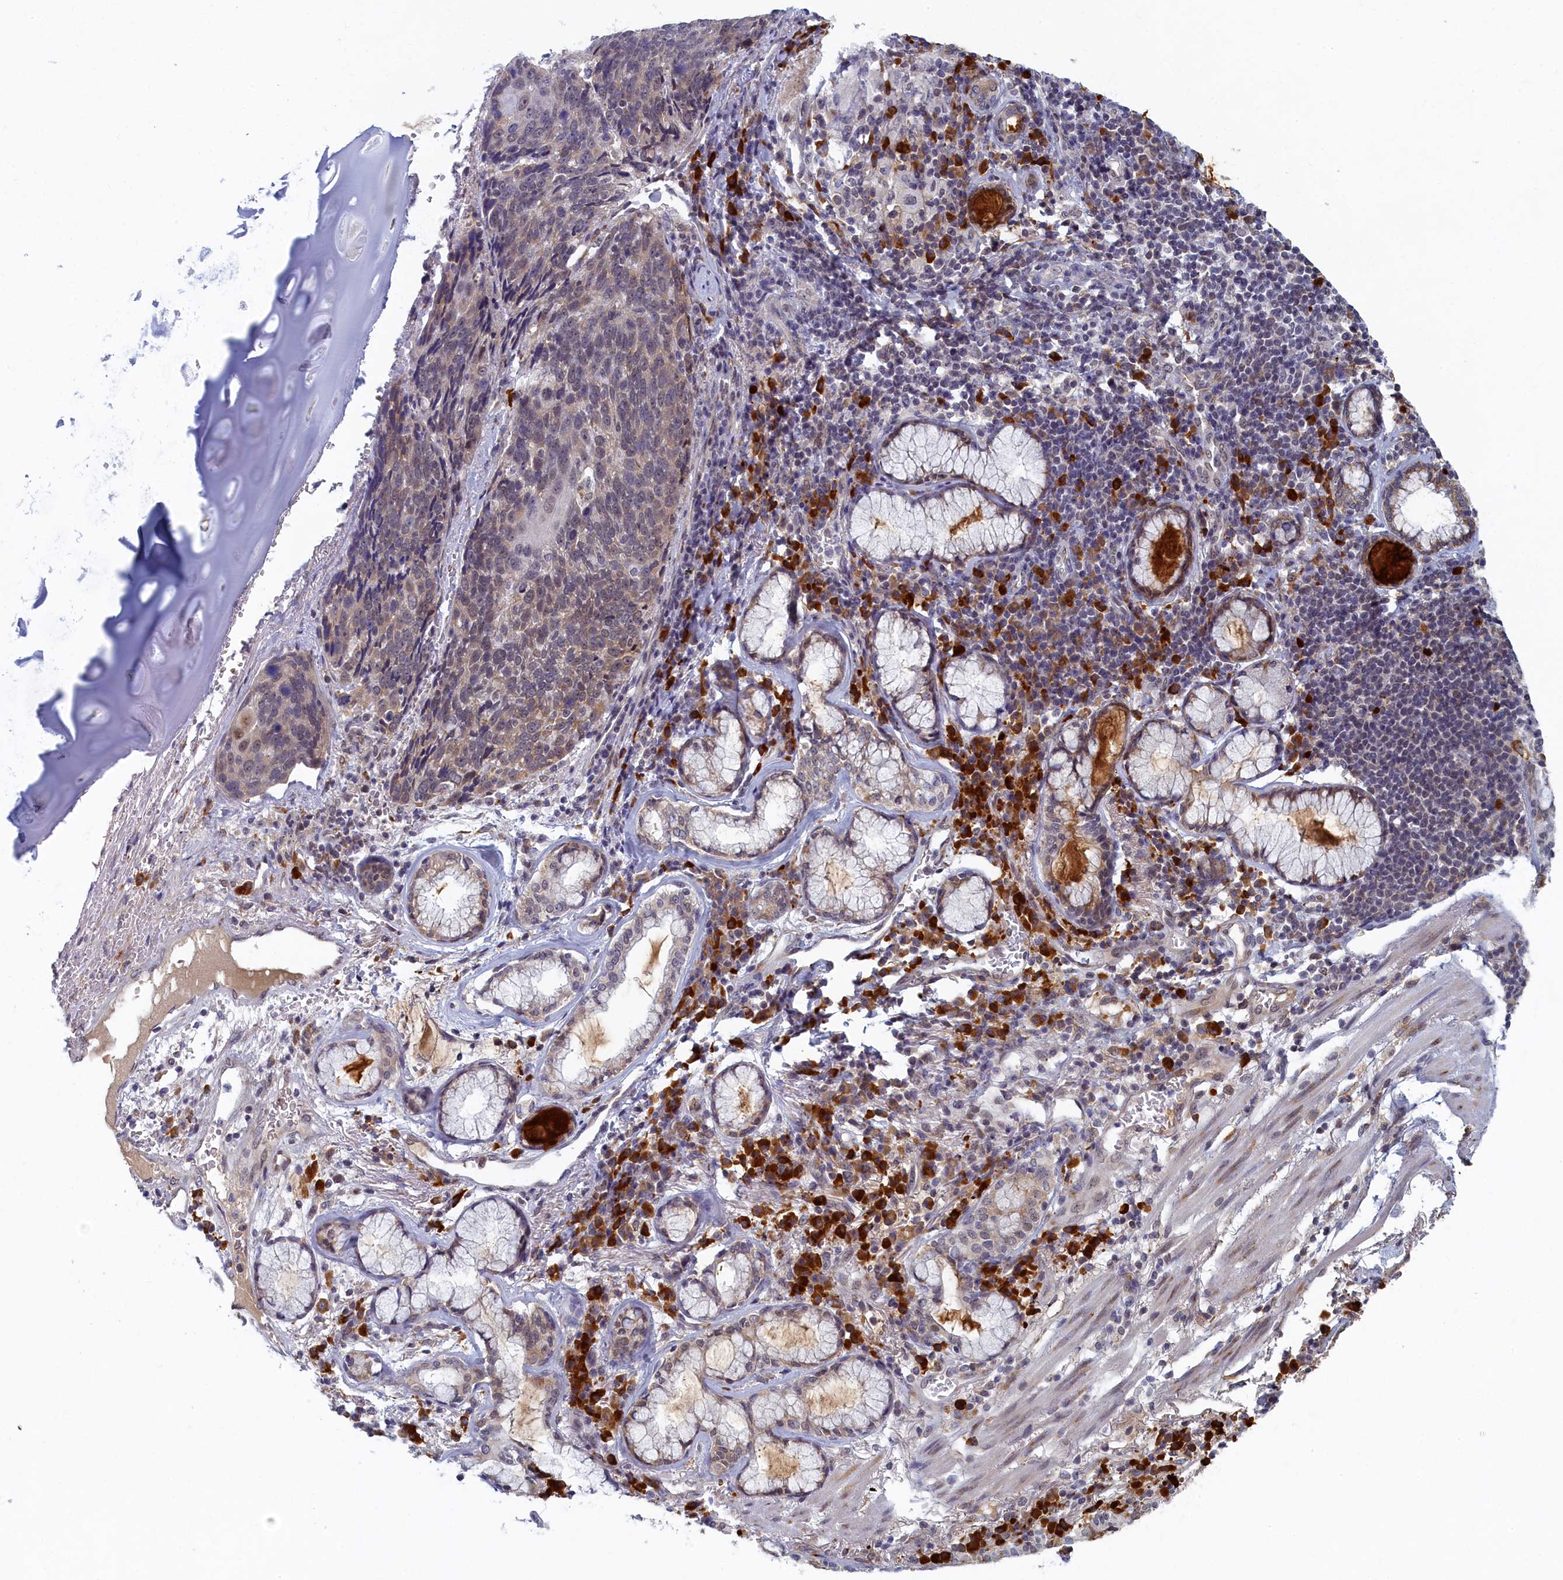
{"staining": {"intensity": "weak", "quantity": "<25%", "location": "cytoplasmic/membranous,nuclear"}, "tissue": "lung cancer", "cell_type": "Tumor cells", "image_type": "cancer", "snomed": [{"axis": "morphology", "description": "Squamous cell carcinoma, NOS"}, {"axis": "topography", "description": "Lung"}], "caption": "The immunohistochemistry micrograph has no significant staining in tumor cells of lung cancer (squamous cell carcinoma) tissue. Brightfield microscopy of immunohistochemistry stained with DAB (3,3'-diaminobenzidine) (brown) and hematoxylin (blue), captured at high magnification.", "gene": "DNAJC17", "patient": {"sex": "male", "age": 66}}